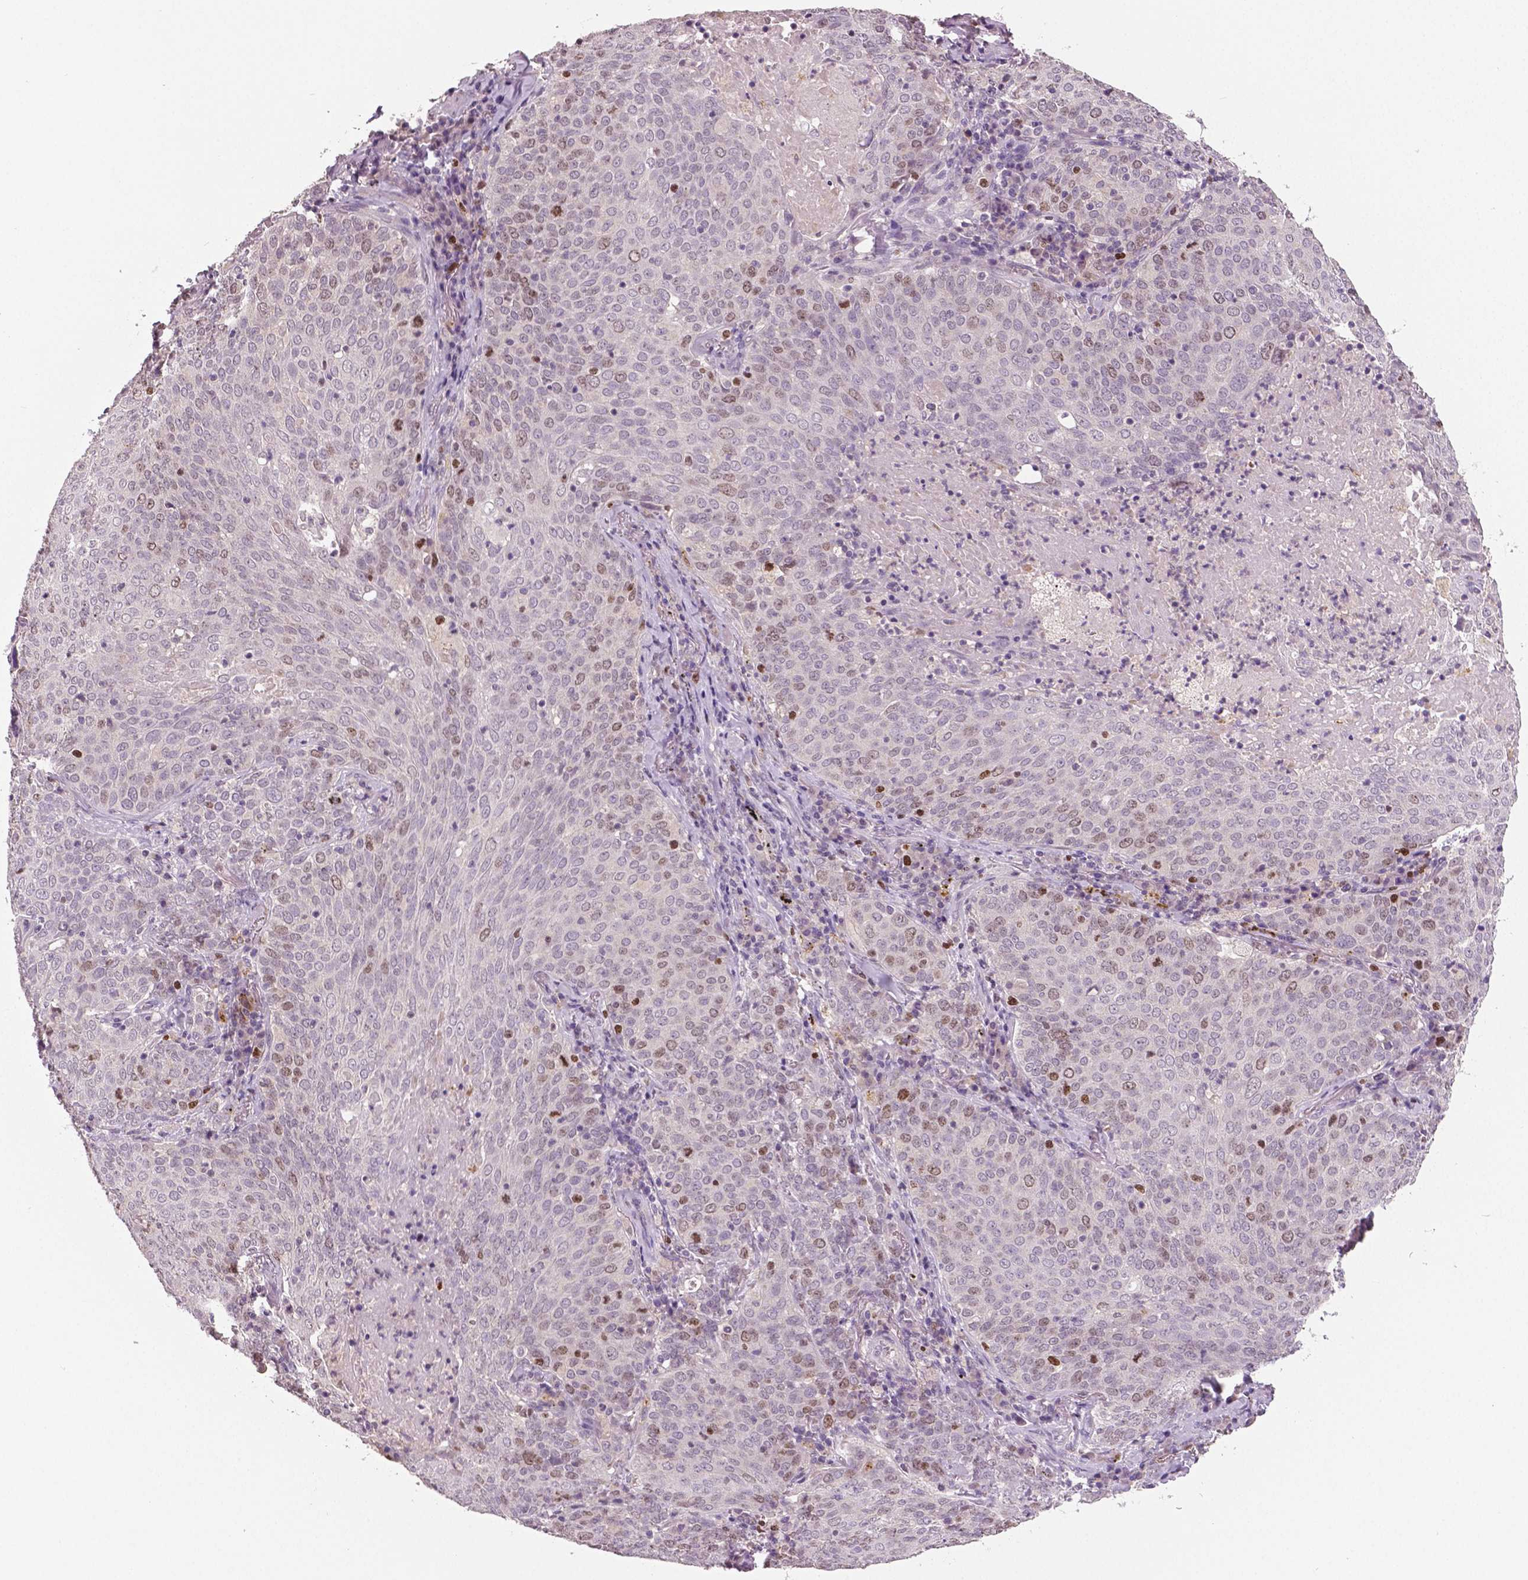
{"staining": {"intensity": "moderate", "quantity": "<25%", "location": "nuclear"}, "tissue": "lung cancer", "cell_type": "Tumor cells", "image_type": "cancer", "snomed": [{"axis": "morphology", "description": "Squamous cell carcinoma, NOS"}, {"axis": "topography", "description": "Lung"}], "caption": "Immunohistochemistry (IHC) of lung cancer shows low levels of moderate nuclear staining in about <25% of tumor cells. The staining is performed using DAB (3,3'-diaminobenzidine) brown chromogen to label protein expression. The nuclei are counter-stained blue using hematoxylin.", "gene": "MKI67", "patient": {"sex": "male", "age": 82}}